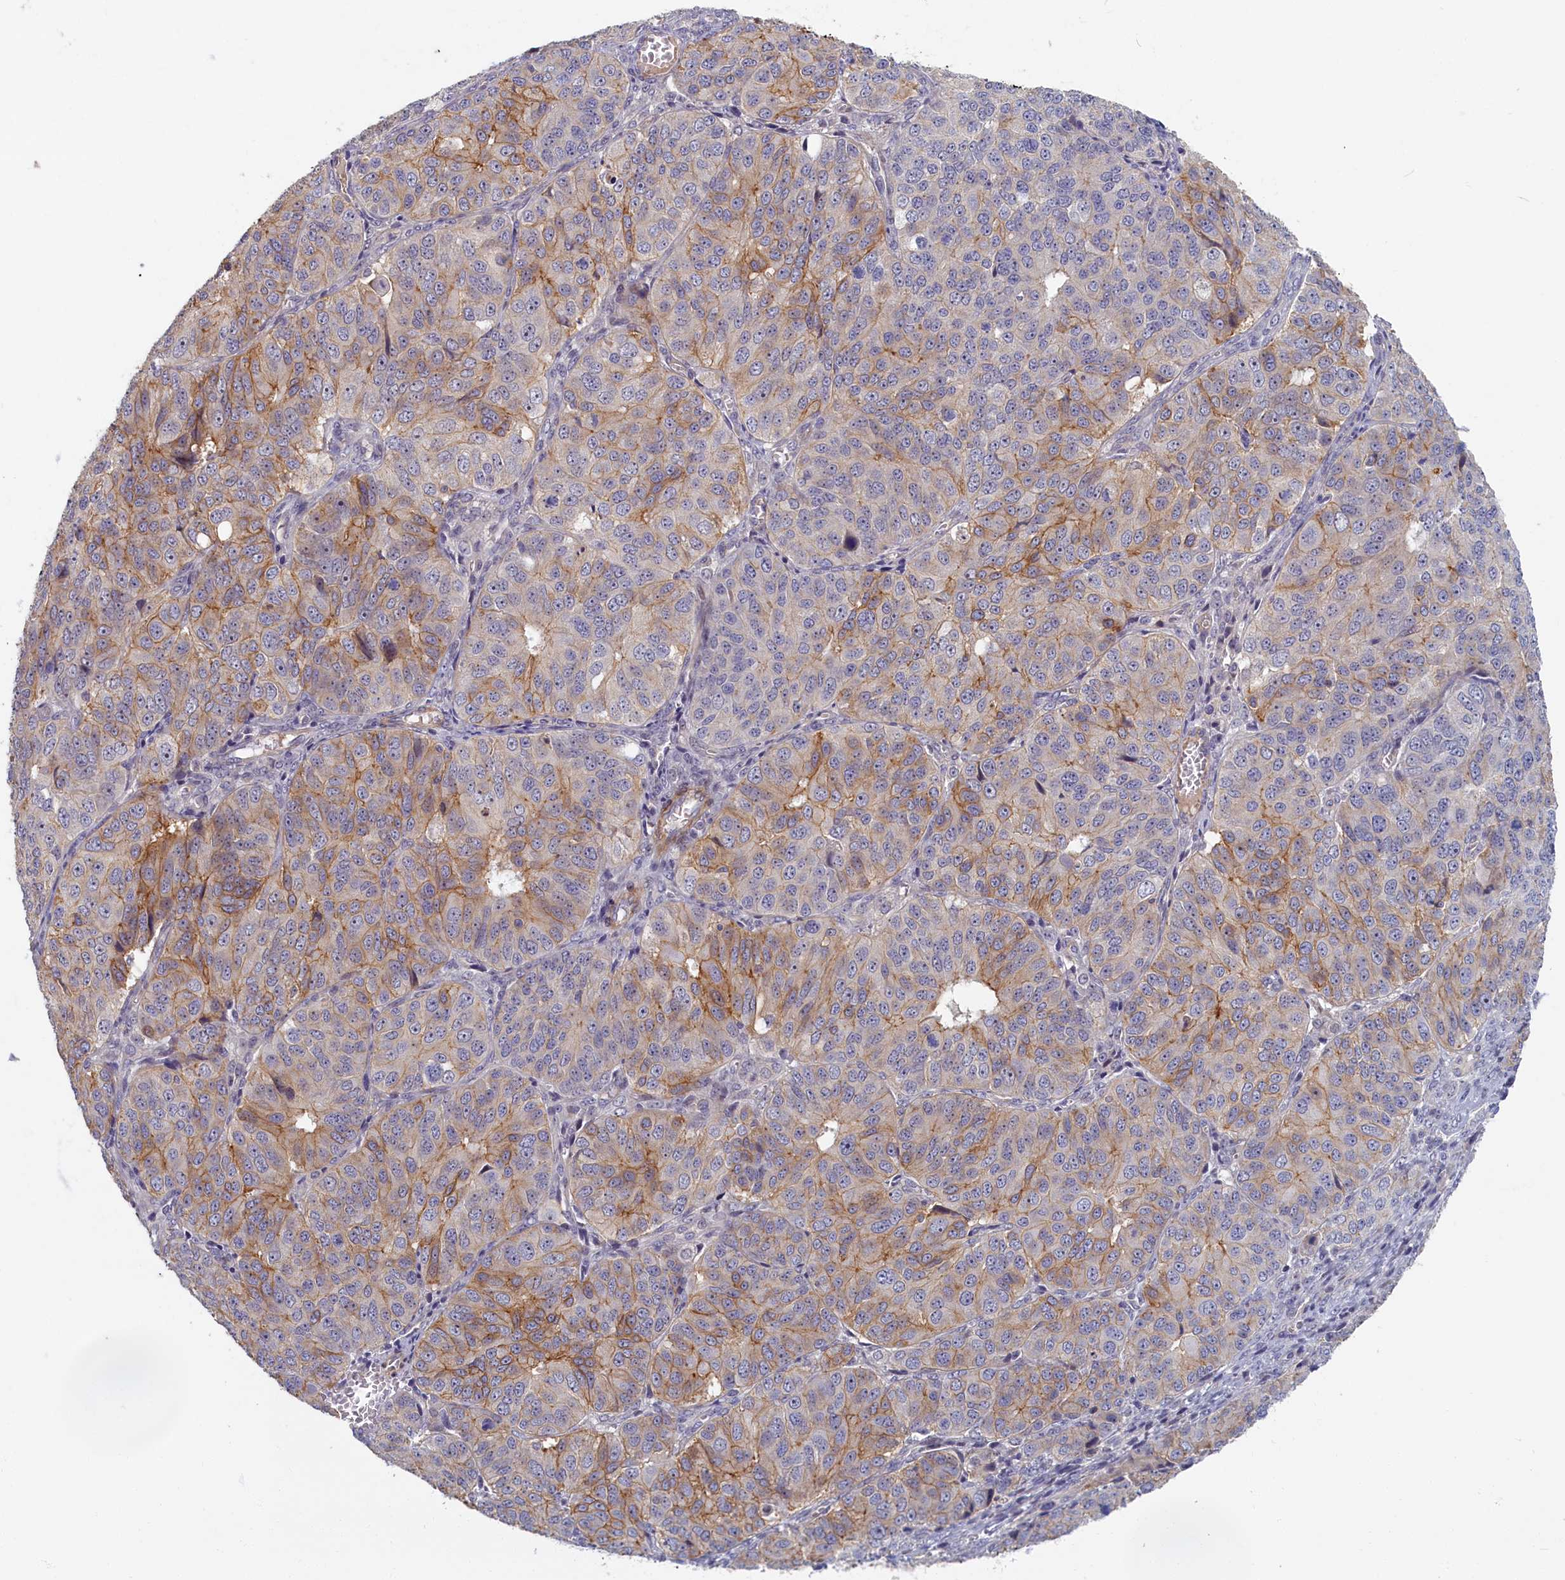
{"staining": {"intensity": "moderate", "quantity": "25%-75%", "location": "cytoplasmic/membranous"}, "tissue": "ovarian cancer", "cell_type": "Tumor cells", "image_type": "cancer", "snomed": [{"axis": "morphology", "description": "Carcinoma, endometroid"}, {"axis": "topography", "description": "Ovary"}], "caption": "DAB immunohistochemical staining of ovarian cancer (endometroid carcinoma) demonstrates moderate cytoplasmic/membranous protein staining in about 25%-75% of tumor cells.", "gene": "TRPM4", "patient": {"sex": "female", "age": 51}}